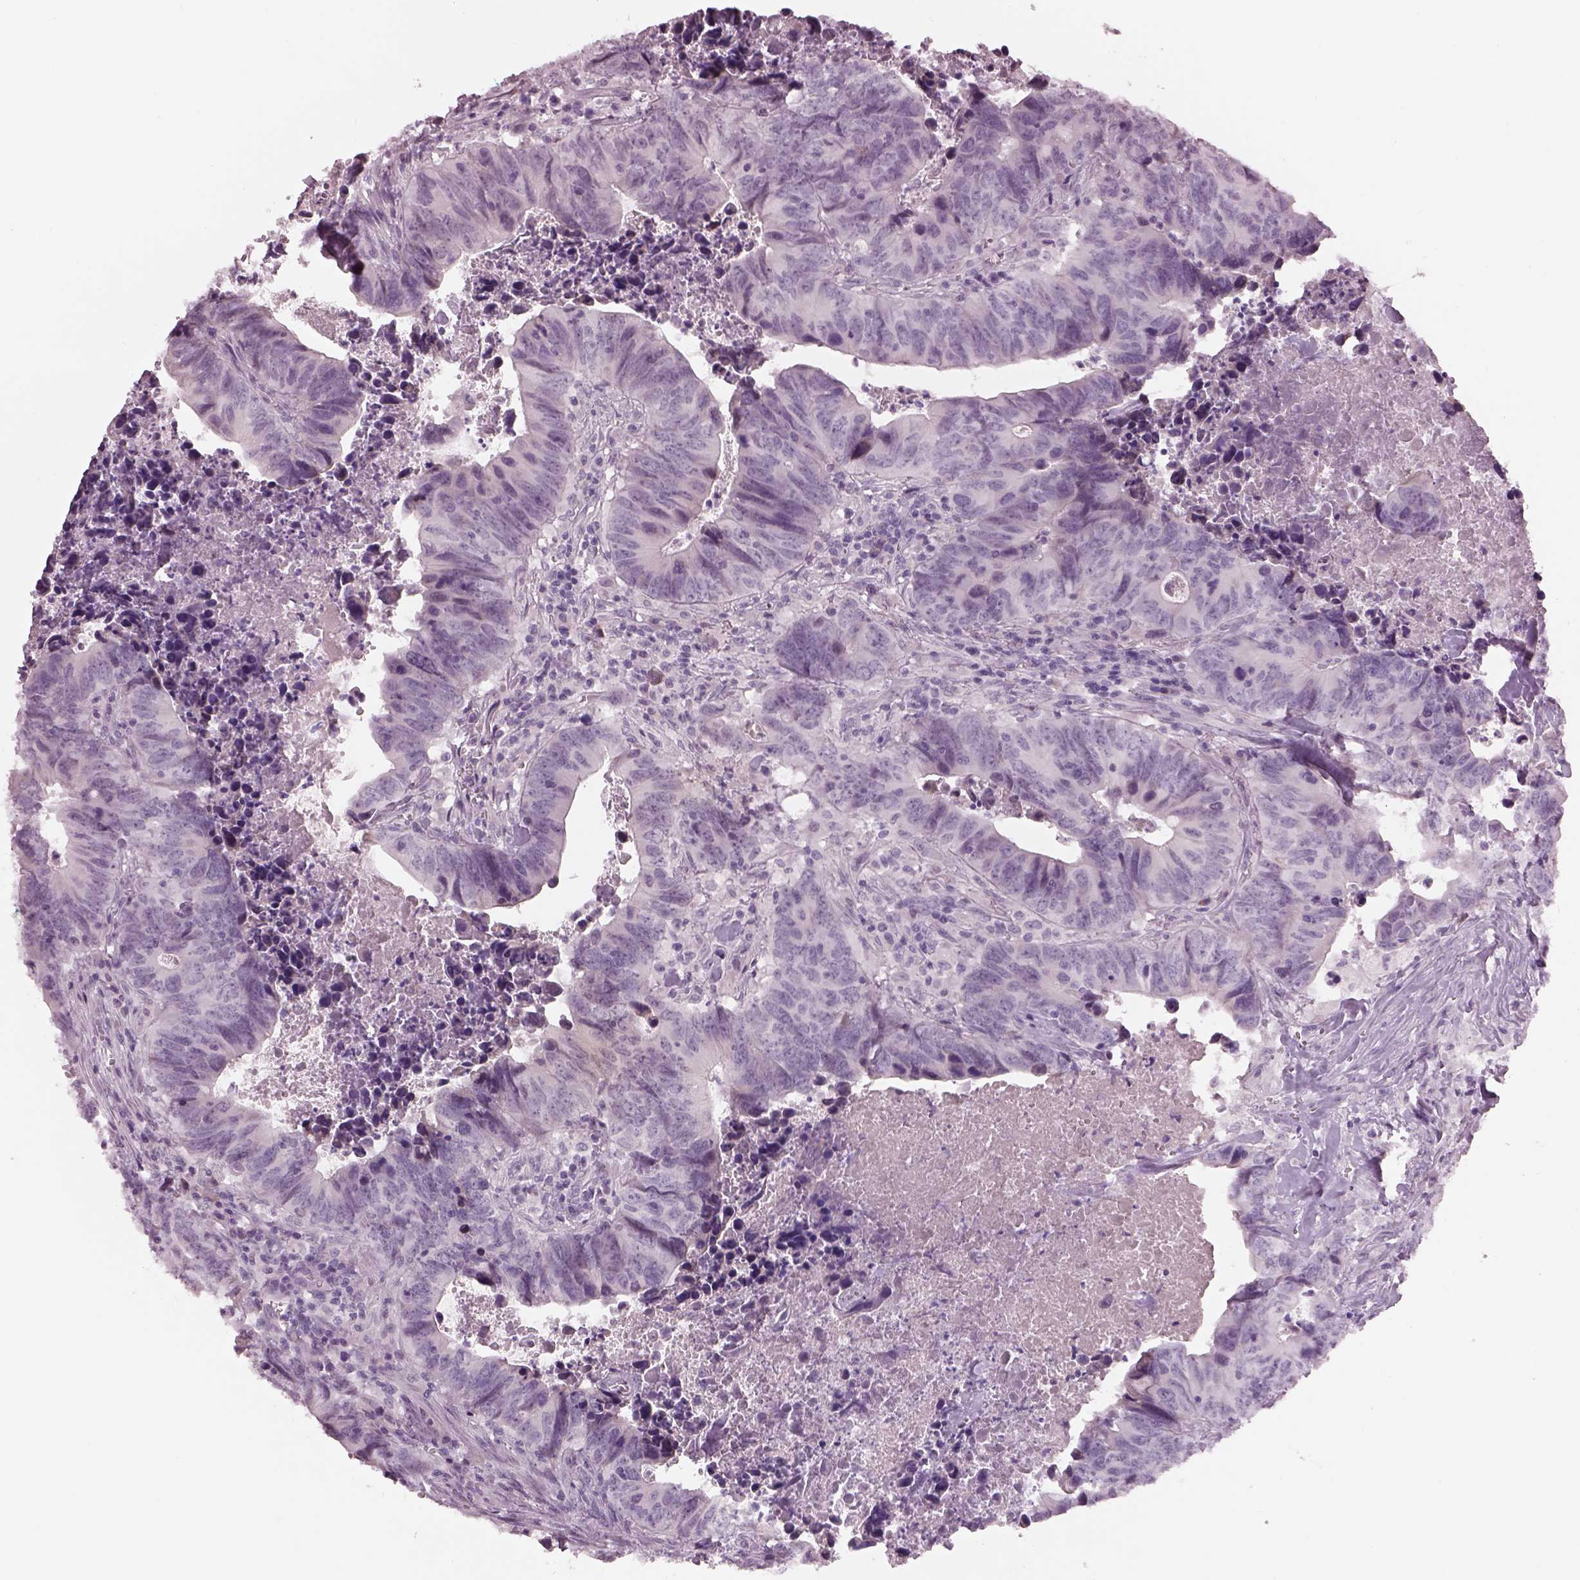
{"staining": {"intensity": "negative", "quantity": "none", "location": "none"}, "tissue": "colorectal cancer", "cell_type": "Tumor cells", "image_type": "cancer", "snomed": [{"axis": "morphology", "description": "Adenocarcinoma, NOS"}, {"axis": "topography", "description": "Colon"}], "caption": "DAB (3,3'-diaminobenzidine) immunohistochemical staining of human adenocarcinoma (colorectal) exhibits no significant expression in tumor cells.", "gene": "CYLC1", "patient": {"sex": "female", "age": 82}}